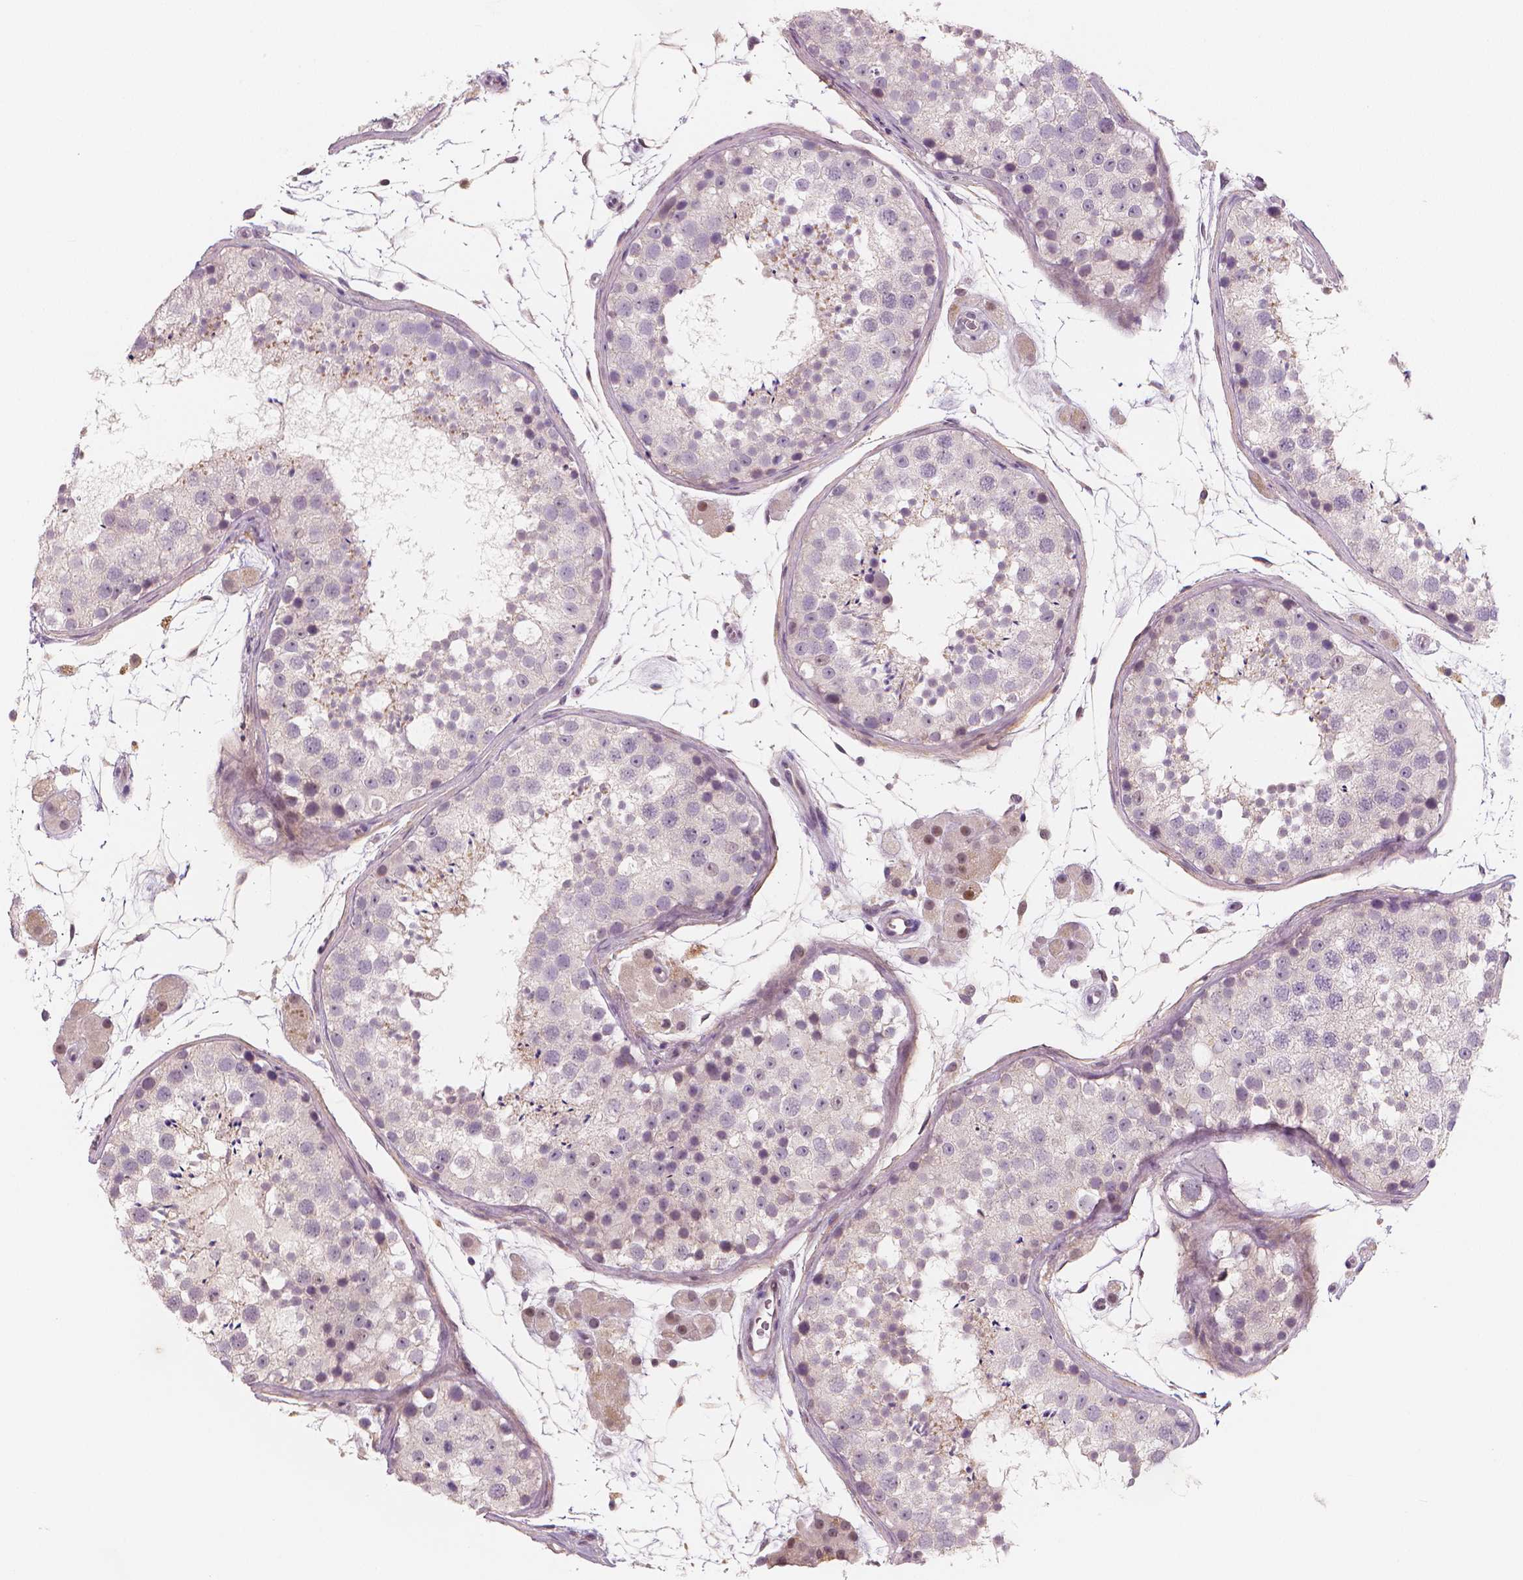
{"staining": {"intensity": "weak", "quantity": "<25%", "location": "nuclear"}, "tissue": "testis", "cell_type": "Cells in seminiferous ducts", "image_type": "normal", "snomed": [{"axis": "morphology", "description": "Normal tissue, NOS"}, {"axis": "topography", "description": "Testis"}], "caption": "Testis stained for a protein using immunohistochemistry shows no positivity cells in seminiferous ducts.", "gene": "RNASE7", "patient": {"sex": "male", "age": 41}}